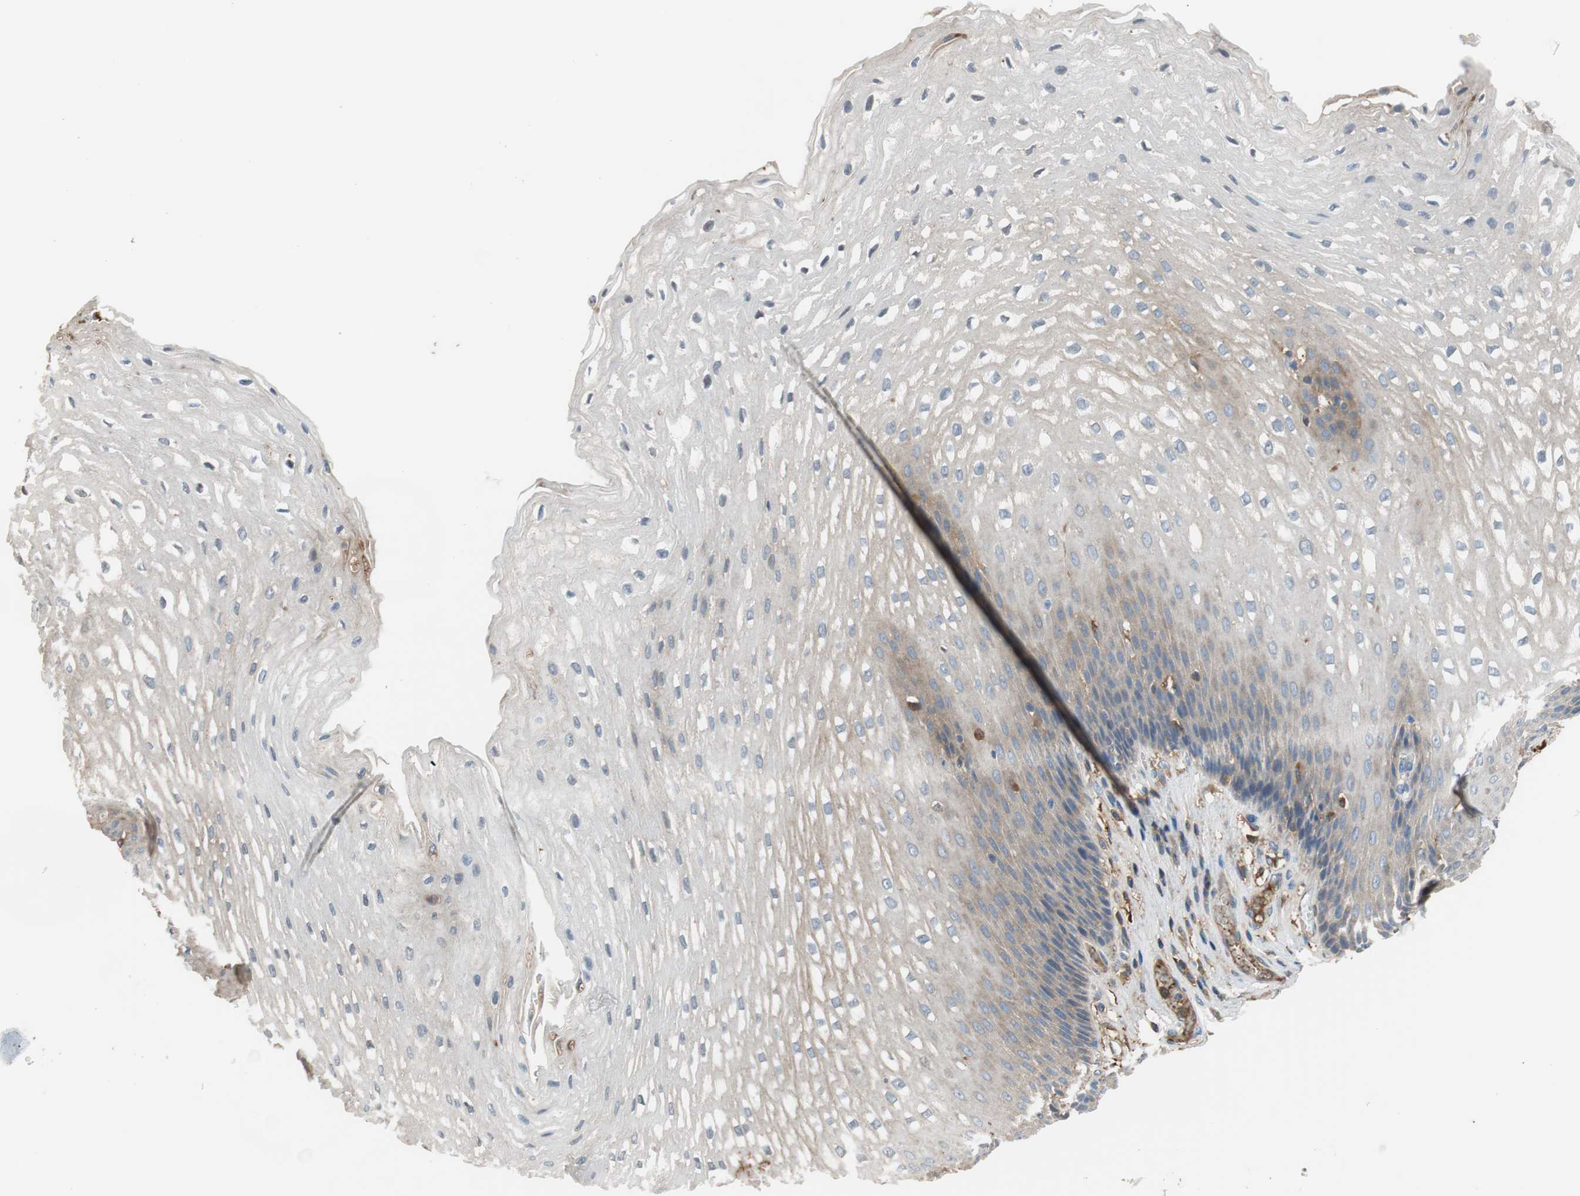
{"staining": {"intensity": "weak", "quantity": "<25%", "location": "cytoplasmic/membranous"}, "tissue": "esophagus", "cell_type": "Squamous epithelial cells", "image_type": "normal", "snomed": [{"axis": "morphology", "description": "Normal tissue, NOS"}, {"axis": "topography", "description": "Esophagus"}], "caption": "Squamous epithelial cells are negative for brown protein staining in normal esophagus. (DAB (3,3'-diaminobenzidine) IHC with hematoxylin counter stain).", "gene": "C4A", "patient": {"sex": "male", "age": 48}}